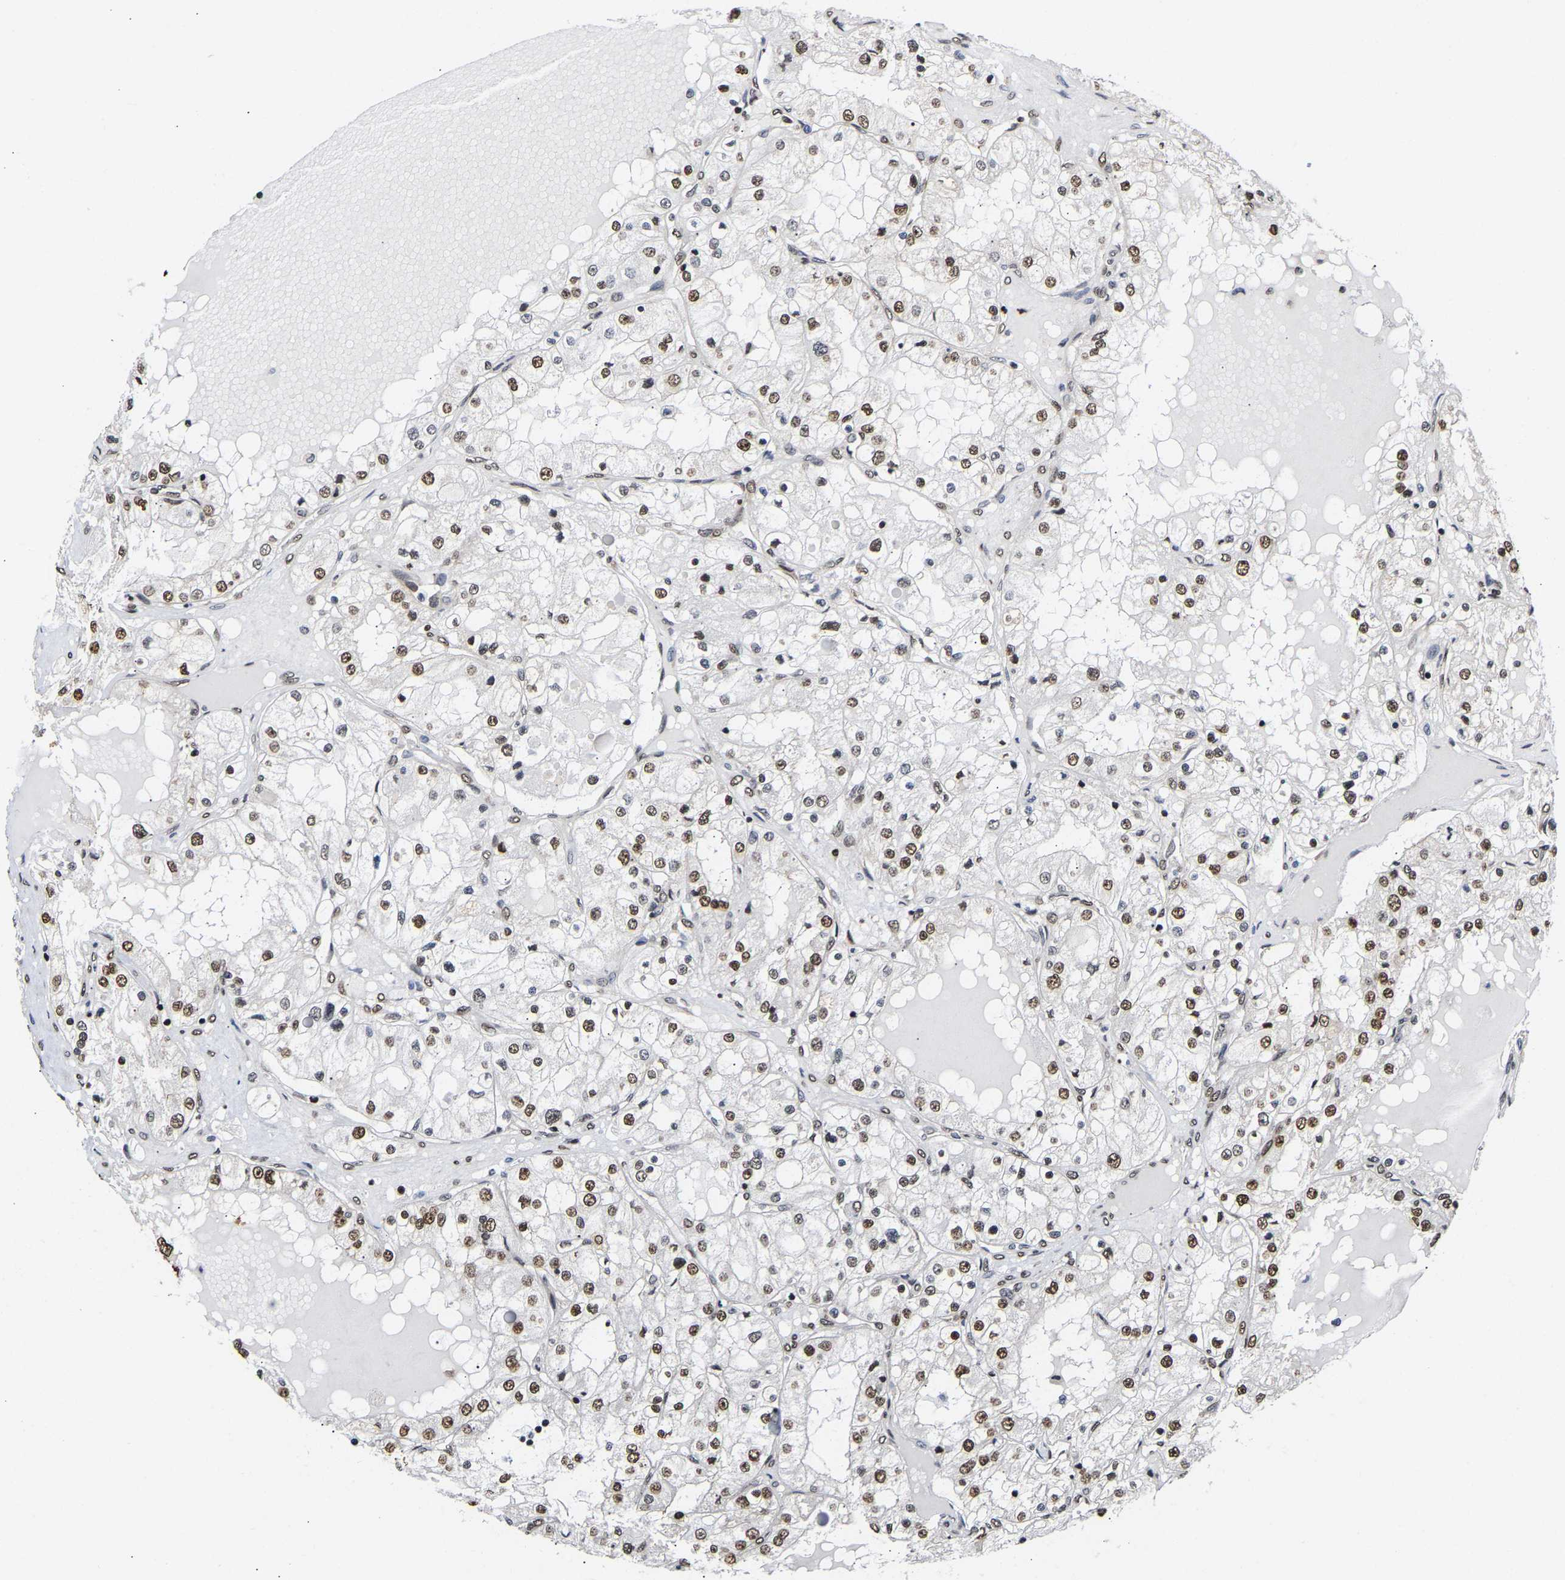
{"staining": {"intensity": "moderate", "quantity": "25%-75%", "location": "nuclear"}, "tissue": "renal cancer", "cell_type": "Tumor cells", "image_type": "cancer", "snomed": [{"axis": "morphology", "description": "Adenocarcinoma, NOS"}, {"axis": "topography", "description": "Kidney"}], "caption": "Immunohistochemical staining of human adenocarcinoma (renal) displays medium levels of moderate nuclear protein positivity in approximately 25%-75% of tumor cells. (DAB (3,3'-diaminobenzidine) IHC with brightfield microscopy, high magnification).", "gene": "PSIP1", "patient": {"sex": "male", "age": 68}}